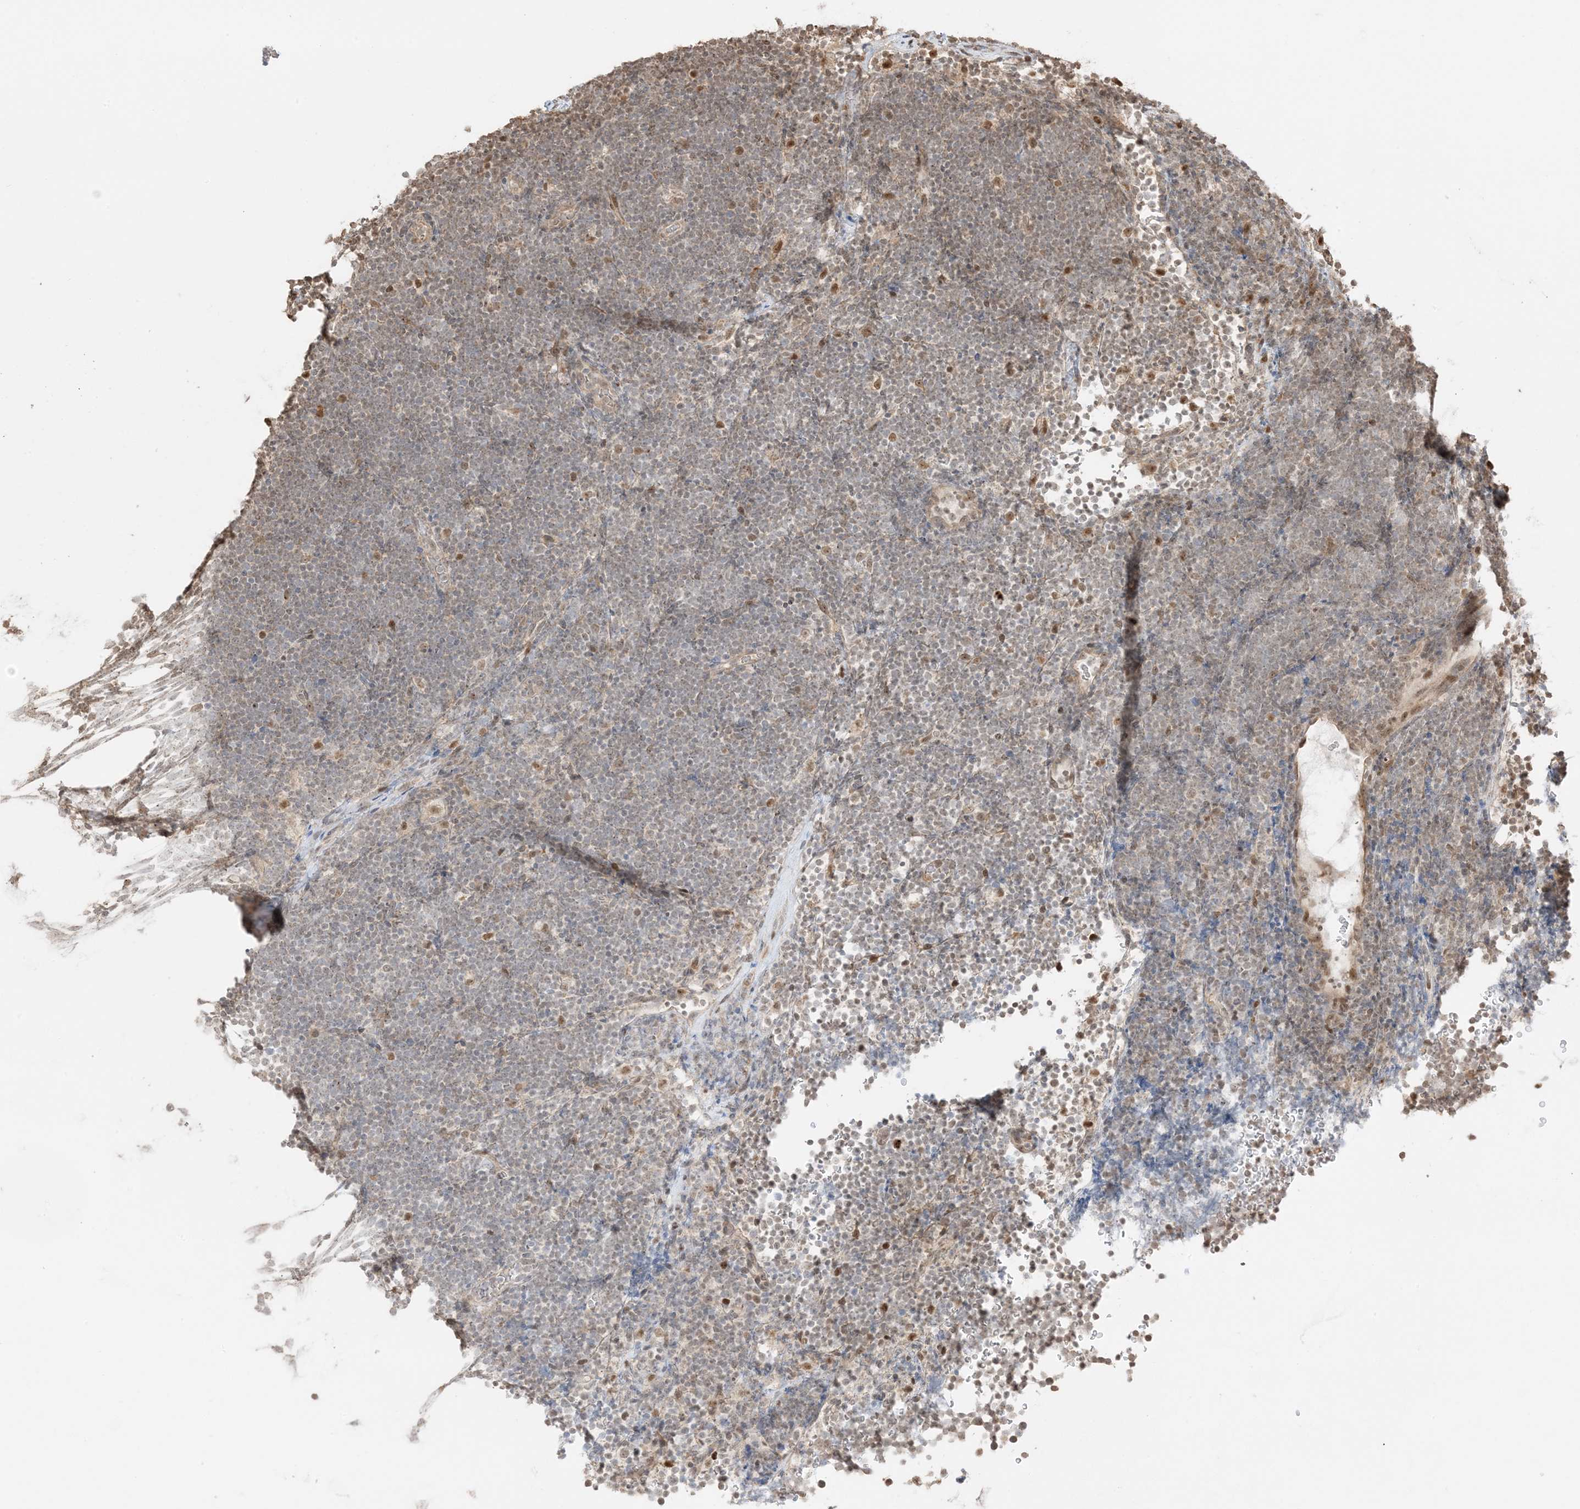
{"staining": {"intensity": "negative", "quantity": "none", "location": "none"}, "tissue": "lymphoma", "cell_type": "Tumor cells", "image_type": "cancer", "snomed": [{"axis": "morphology", "description": "Malignant lymphoma, non-Hodgkin's type, High grade"}, {"axis": "topography", "description": "Lymph node"}], "caption": "This is an IHC image of high-grade malignant lymphoma, non-Hodgkin's type. There is no expression in tumor cells.", "gene": "ZBTB41", "patient": {"sex": "male", "age": 13}}